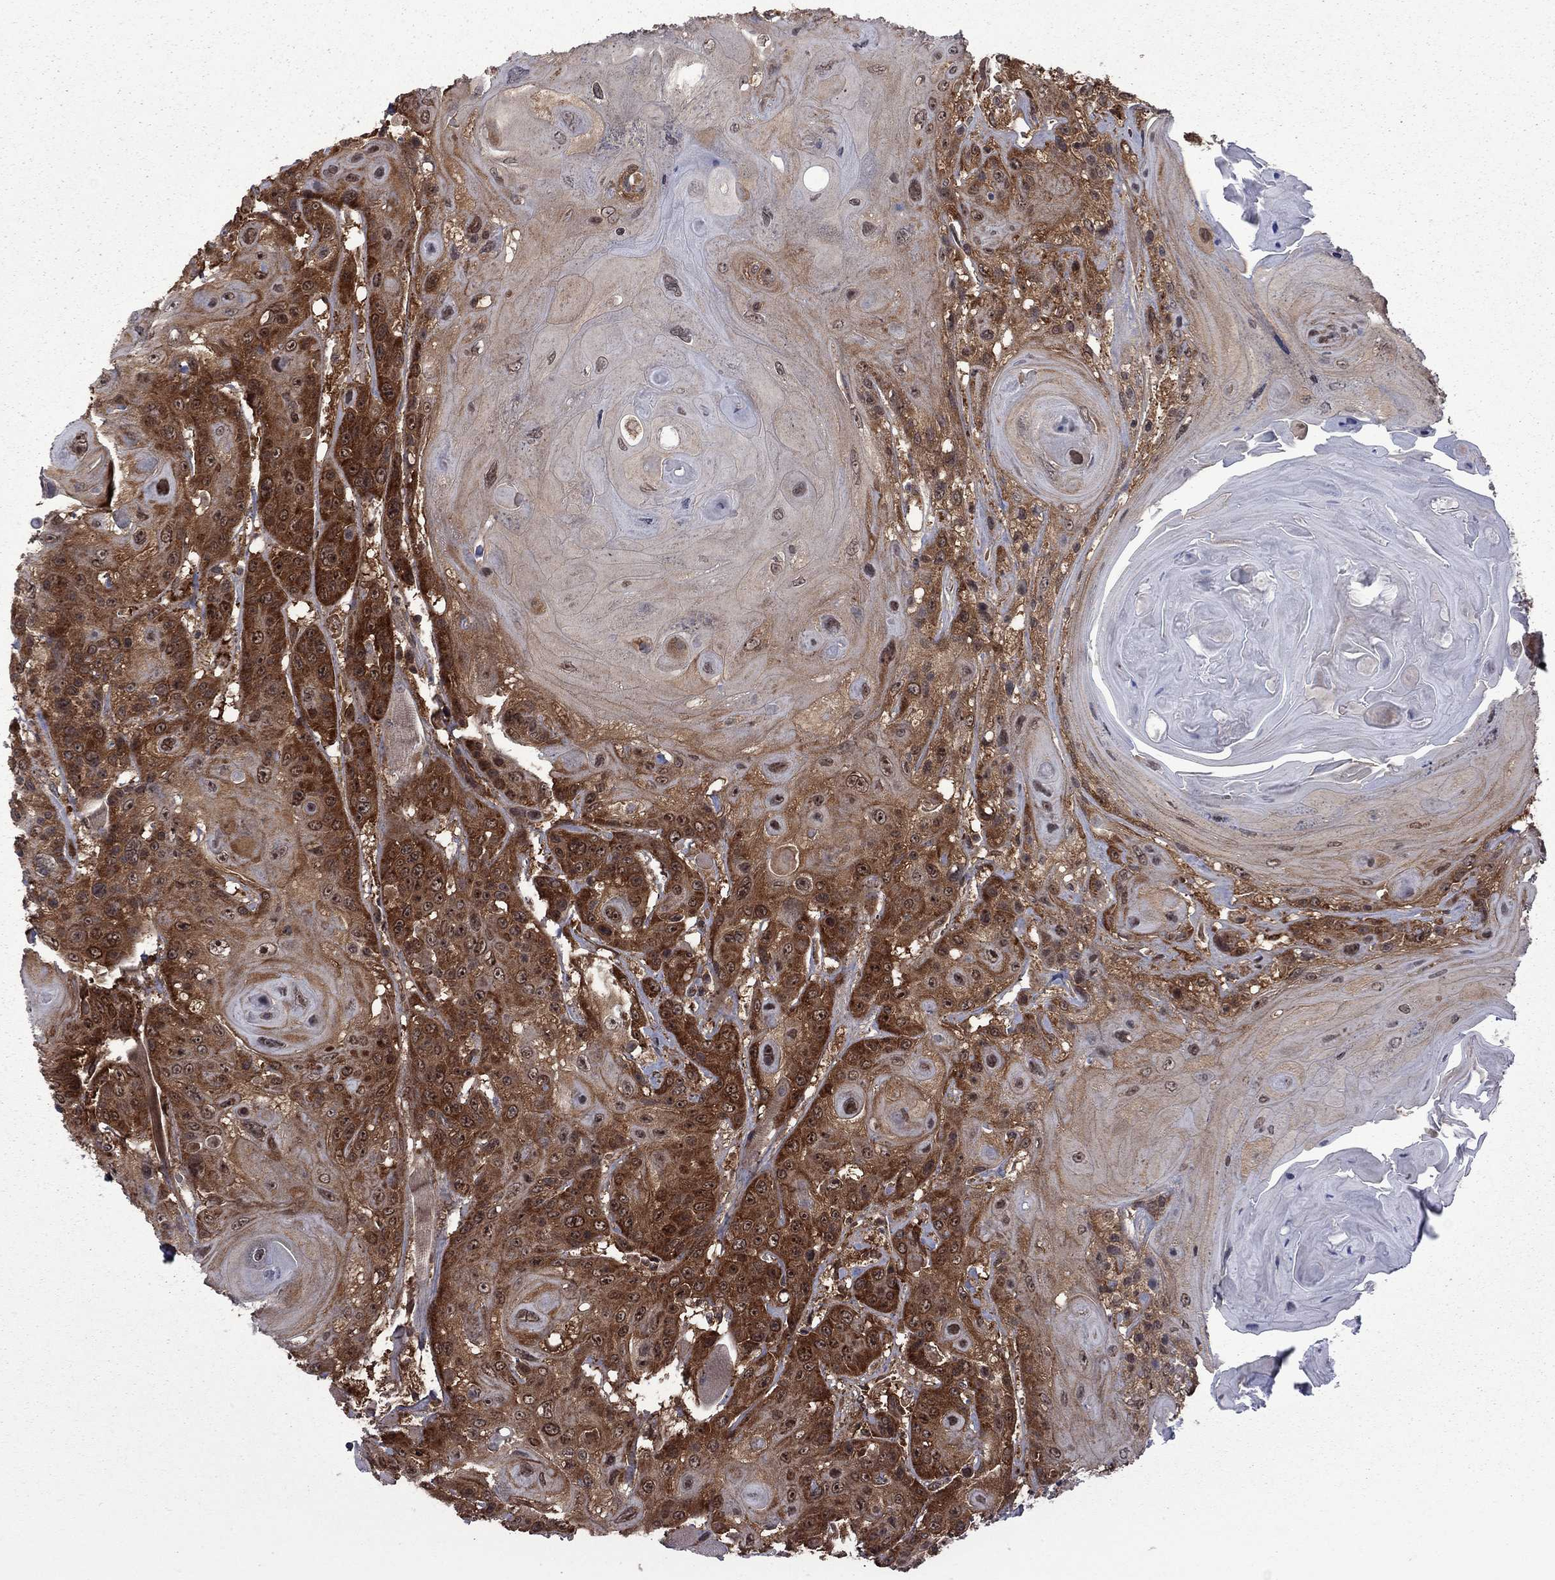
{"staining": {"intensity": "strong", "quantity": ">75%", "location": "cytoplasmic/membranous"}, "tissue": "head and neck cancer", "cell_type": "Tumor cells", "image_type": "cancer", "snomed": [{"axis": "morphology", "description": "Squamous cell carcinoma, NOS"}, {"axis": "topography", "description": "Head-Neck"}], "caption": "Squamous cell carcinoma (head and neck) stained with DAB (3,3'-diaminobenzidine) IHC exhibits high levels of strong cytoplasmic/membranous expression in approximately >75% of tumor cells.", "gene": "NAA50", "patient": {"sex": "female", "age": 59}}